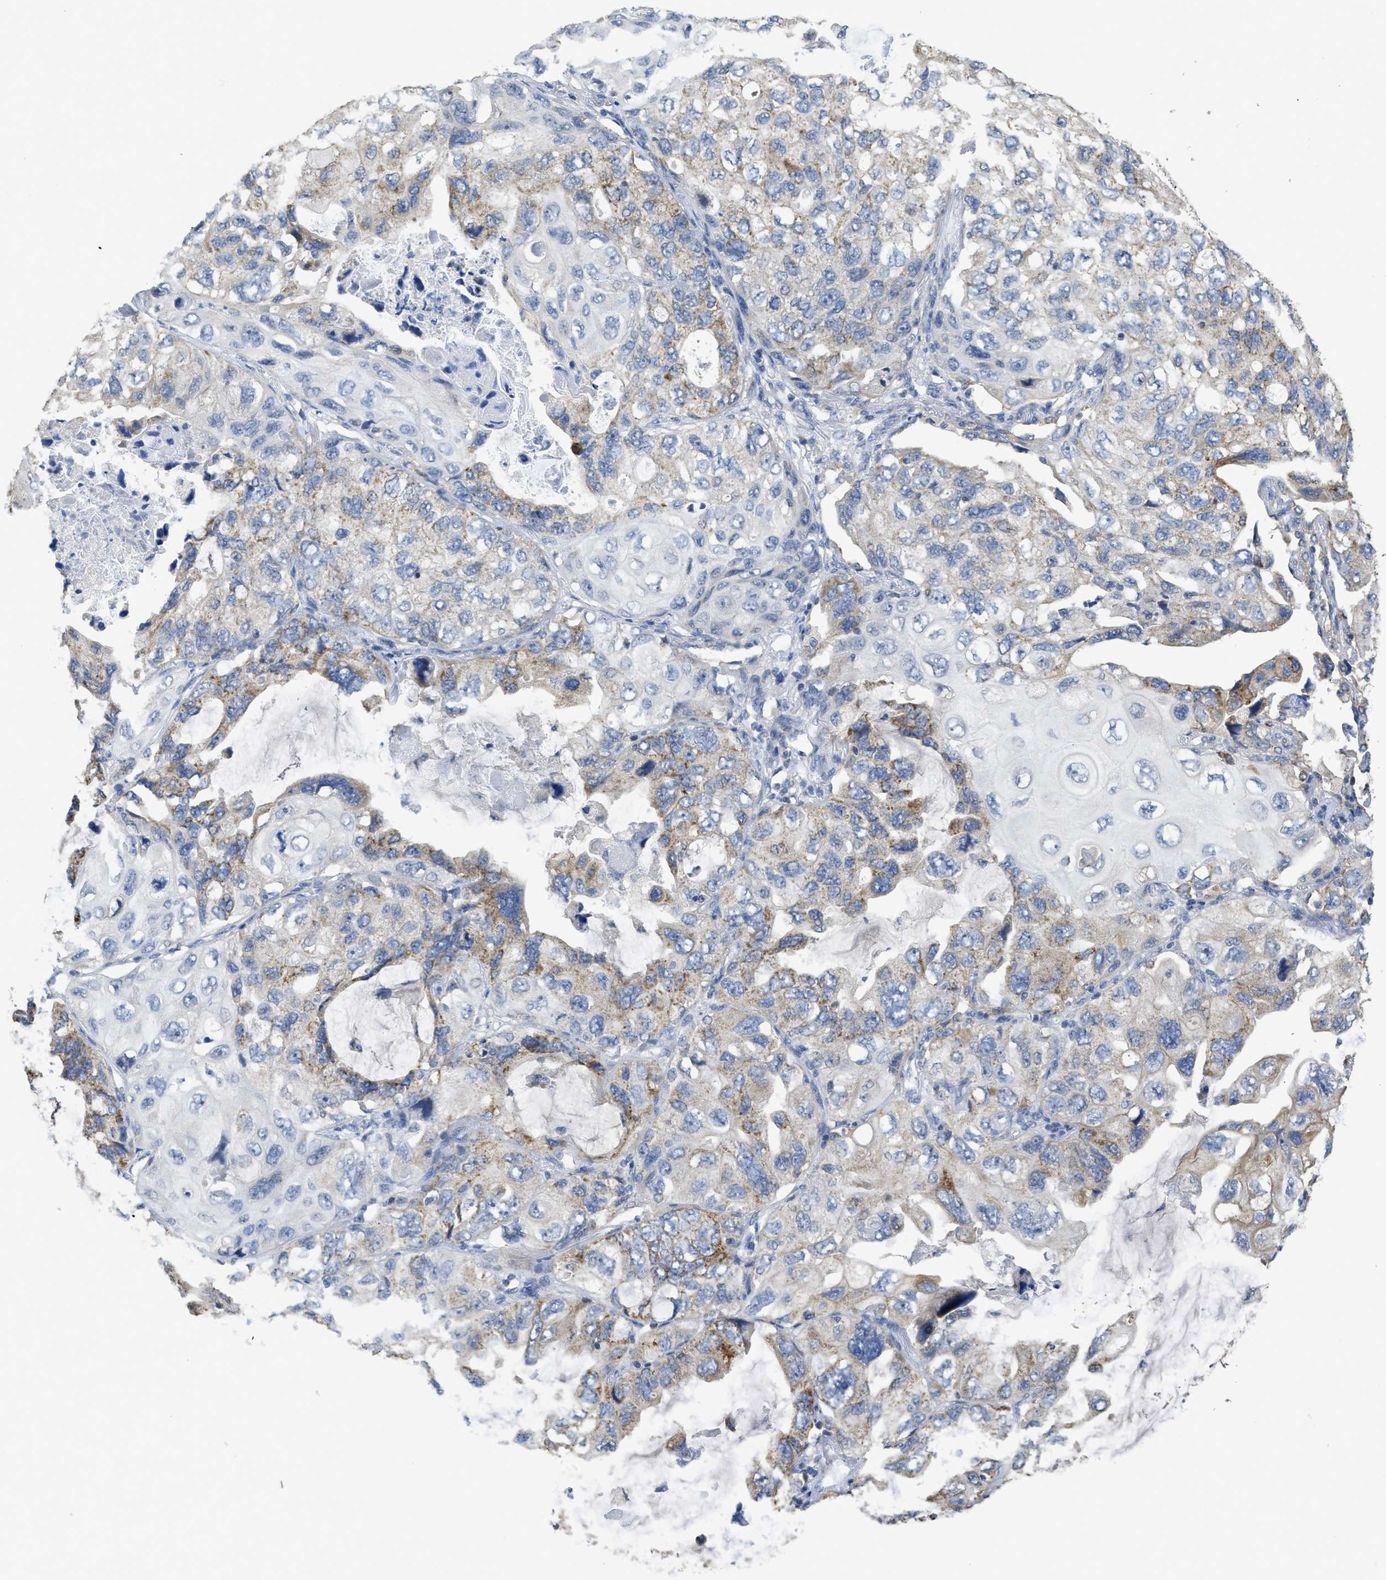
{"staining": {"intensity": "moderate", "quantity": "<25%", "location": "cytoplasmic/membranous"}, "tissue": "lung cancer", "cell_type": "Tumor cells", "image_type": "cancer", "snomed": [{"axis": "morphology", "description": "Squamous cell carcinoma, NOS"}, {"axis": "topography", "description": "Lung"}], "caption": "A histopathology image of lung cancer stained for a protein reveals moderate cytoplasmic/membranous brown staining in tumor cells. (brown staining indicates protein expression, while blue staining denotes nuclei).", "gene": "SFXN2", "patient": {"sex": "female", "age": 73}}